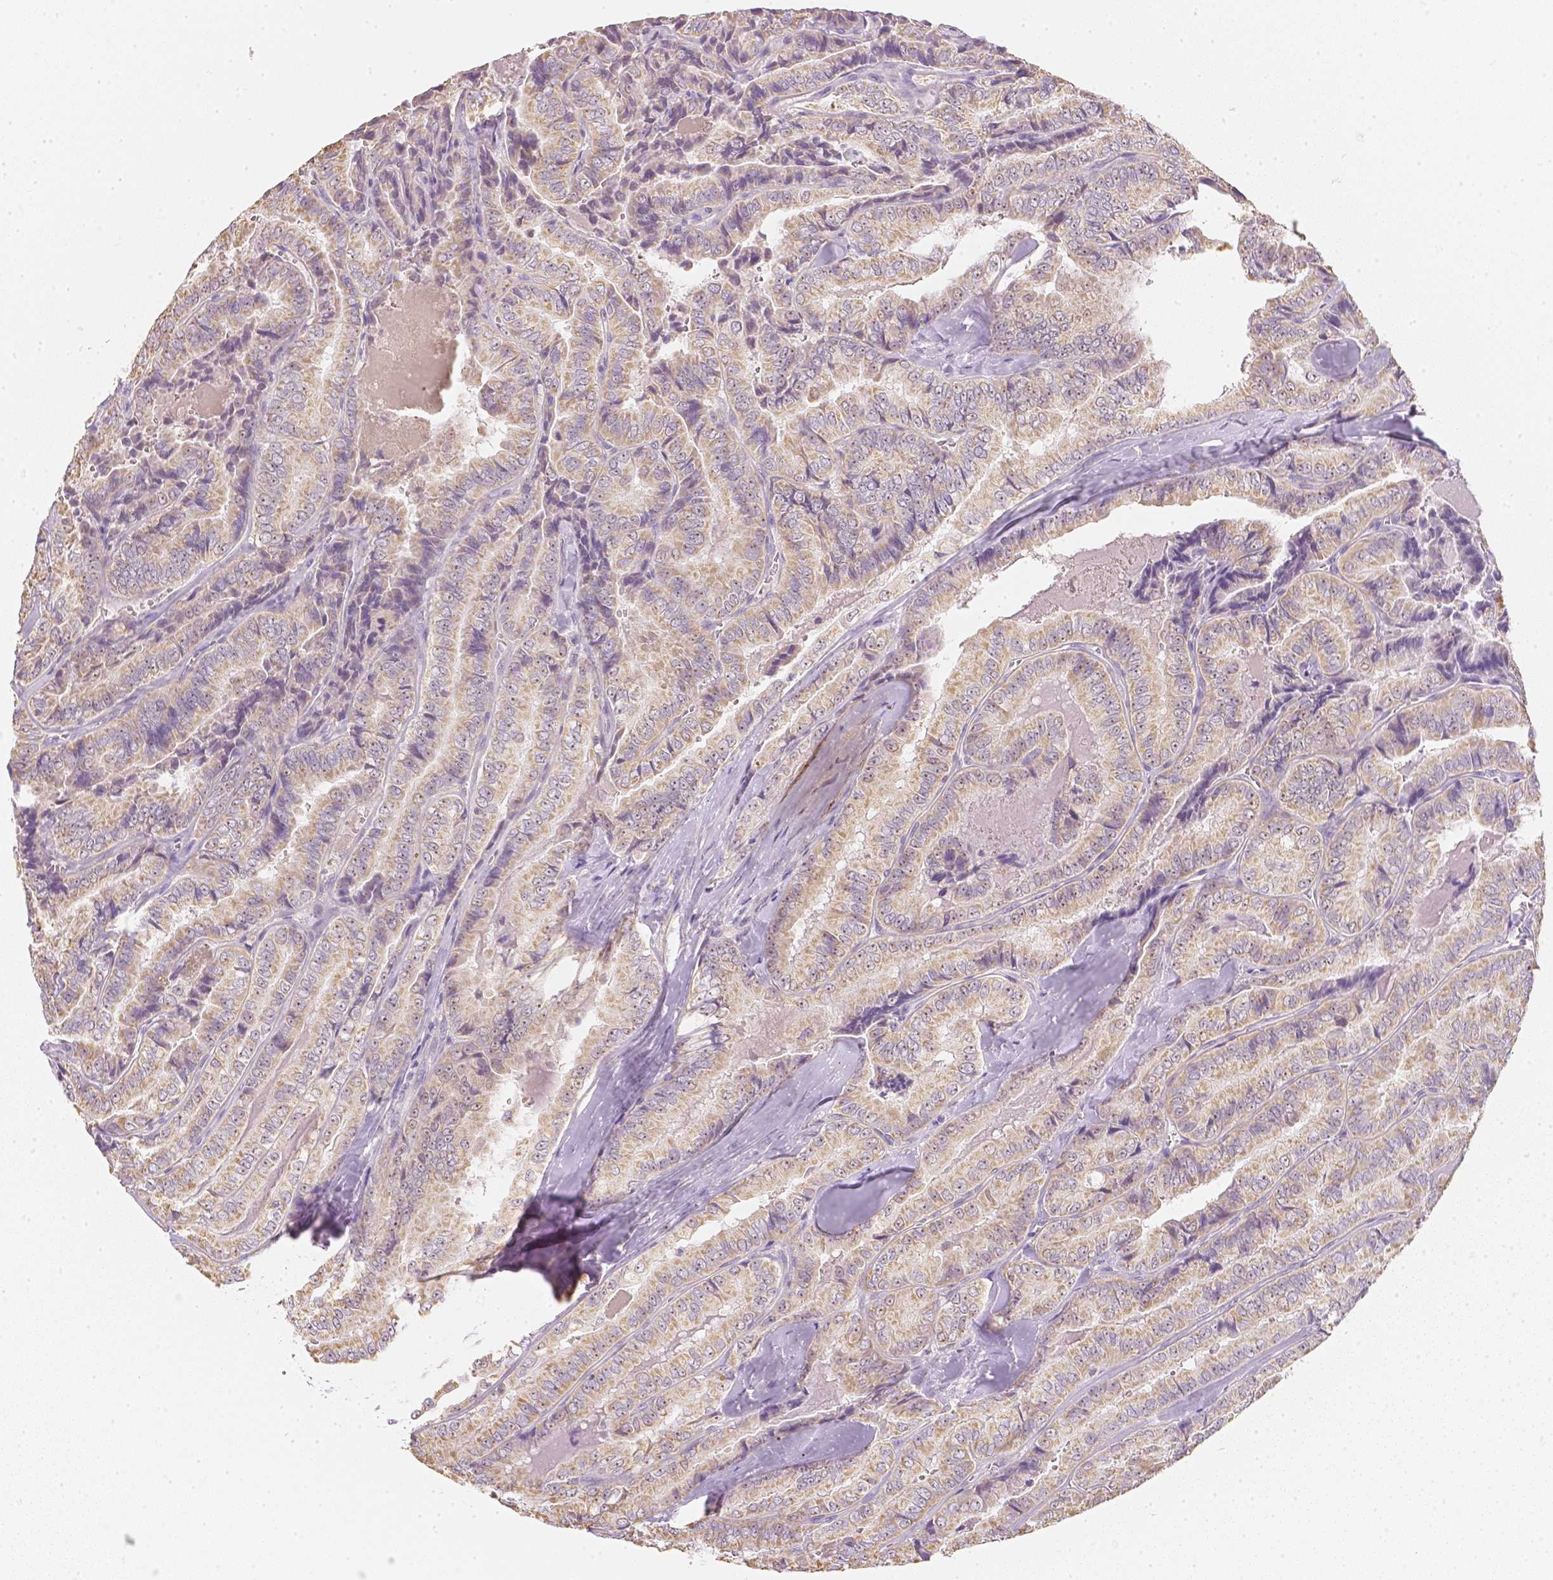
{"staining": {"intensity": "moderate", "quantity": ">75%", "location": "cytoplasmic/membranous,nuclear"}, "tissue": "thyroid cancer", "cell_type": "Tumor cells", "image_type": "cancer", "snomed": [{"axis": "morphology", "description": "Papillary adenocarcinoma, NOS"}, {"axis": "topography", "description": "Thyroid gland"}], "caption": "IHC micrograph of neoplastic tissue: thyroid papillary adenocarcinoma stained using immunohistochemistry (IHC) shows medium levels of moderate protein expression localized specifically in the cytoplasmic/membranous and nuclear of tumor cells, appearing as a cytoplasmic/membranous and nuclear brown color.", "gene": "NVL", "patient": {"sex": "female", "age": 75}}